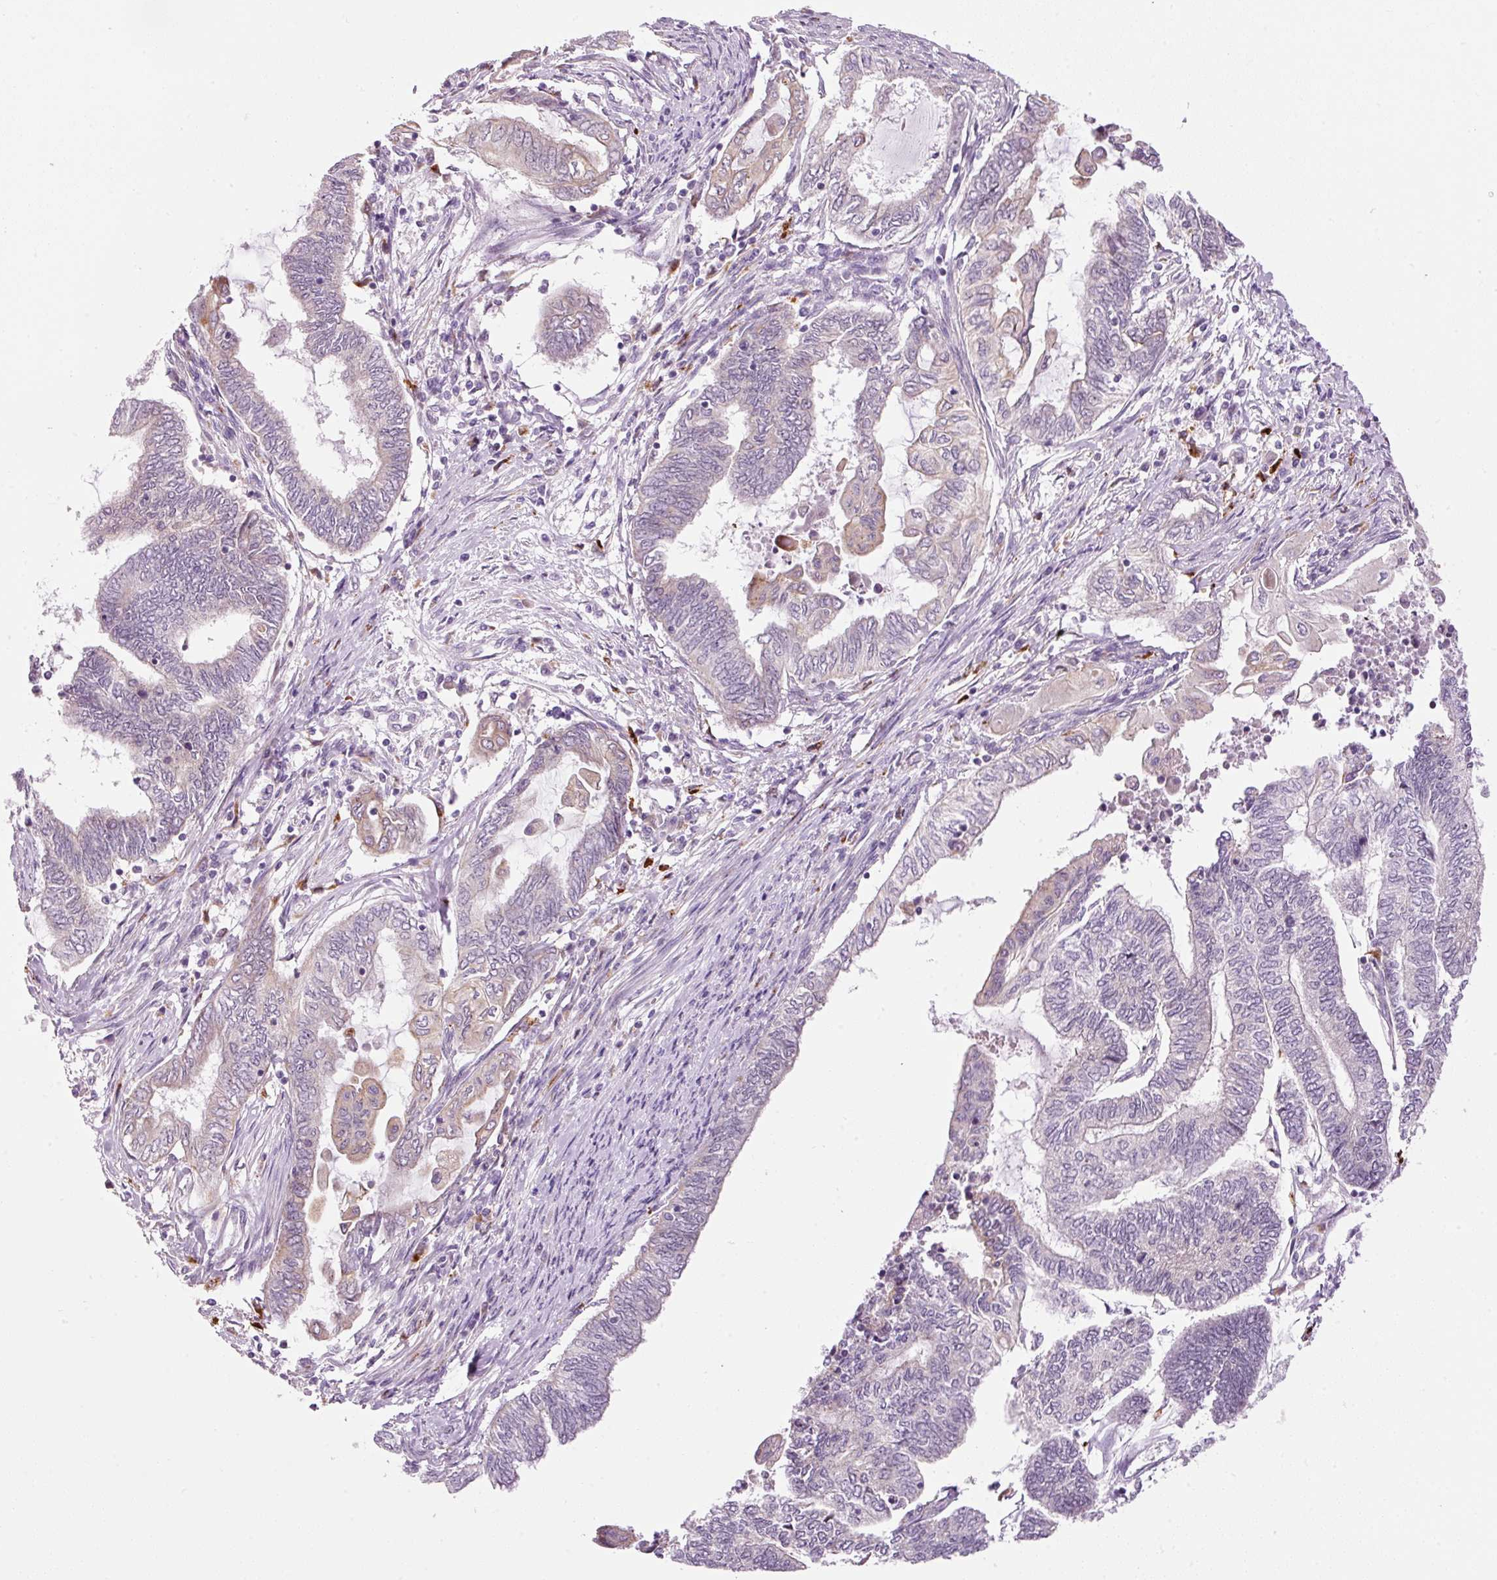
{"staining": {"intensity": "negative", "quantity": "none", "location": "none"}, "tissue": "endometrial cancer", "cell_type": "Tumor cells", "image_type": "cancer", "snomed": [{"axis": "morphology", "description": "Adenocarcinoma, NOS"}, {"axis": "topography", "description": "Uterus"}, {"axis": "topography", "description": "Endometrium"}], "caption": "A histopathology image of human endometrial adenocarcinoma is negative for staining in tumor cells.", "gene": "ZNF639", "patient": {"sex": "female", "age": 70}}